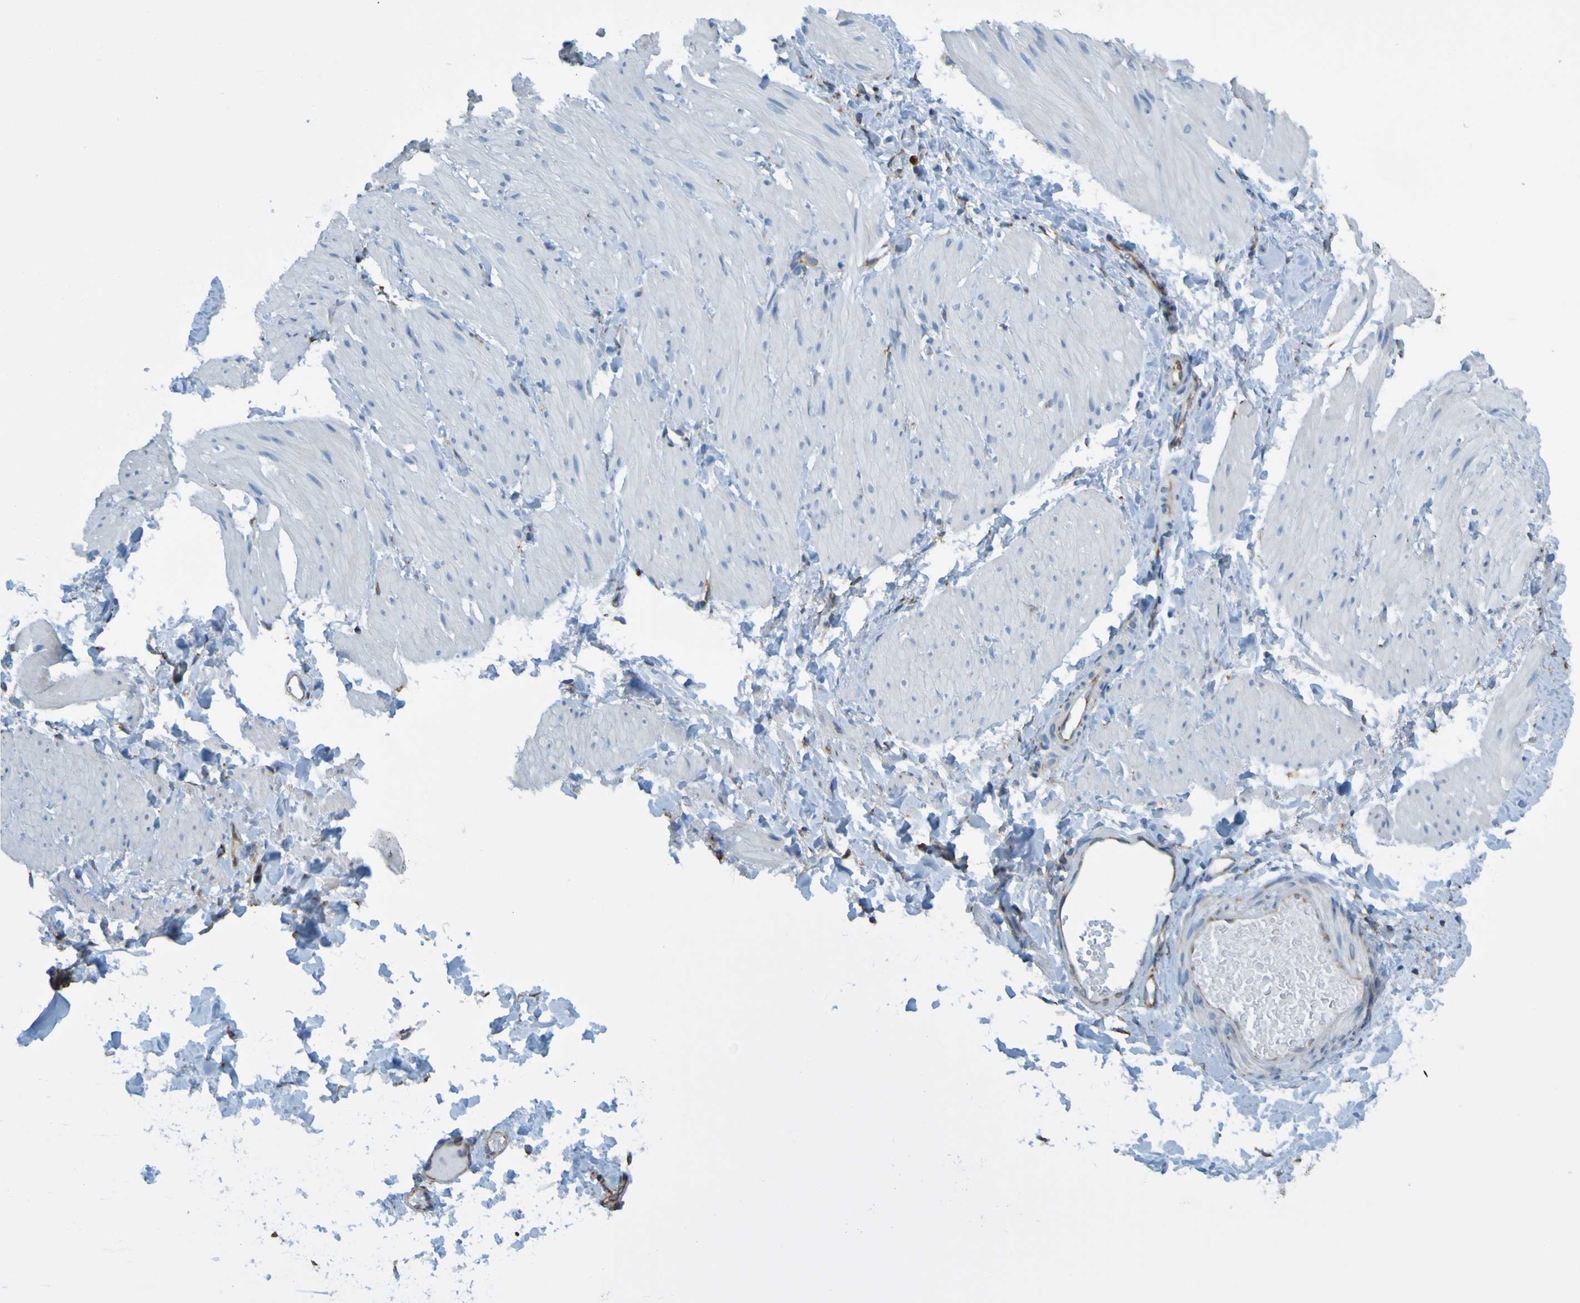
{"staining": {"intensity": "negative", "quantity": "none", "location": "none"}, "tissue": "smooth muscle", "cell_type": "Smooth muscle cells", "image_type": "normal", "snomed": [{"axis": "morphology", "description": "Normal tissue, NOS"}, {"axis": "topography", "description": "Smooth muscle"}], "caption": "Immunohistochemistry (IHC) micrograph of normal smooth muscle: smooth muscle stained with DAB (3,3'-diaminobenzidine) exhibits no significant protein staining in smooth muscle cells.", "gene": "SSR1", "patient": {"sex": "male", "age": 16}}